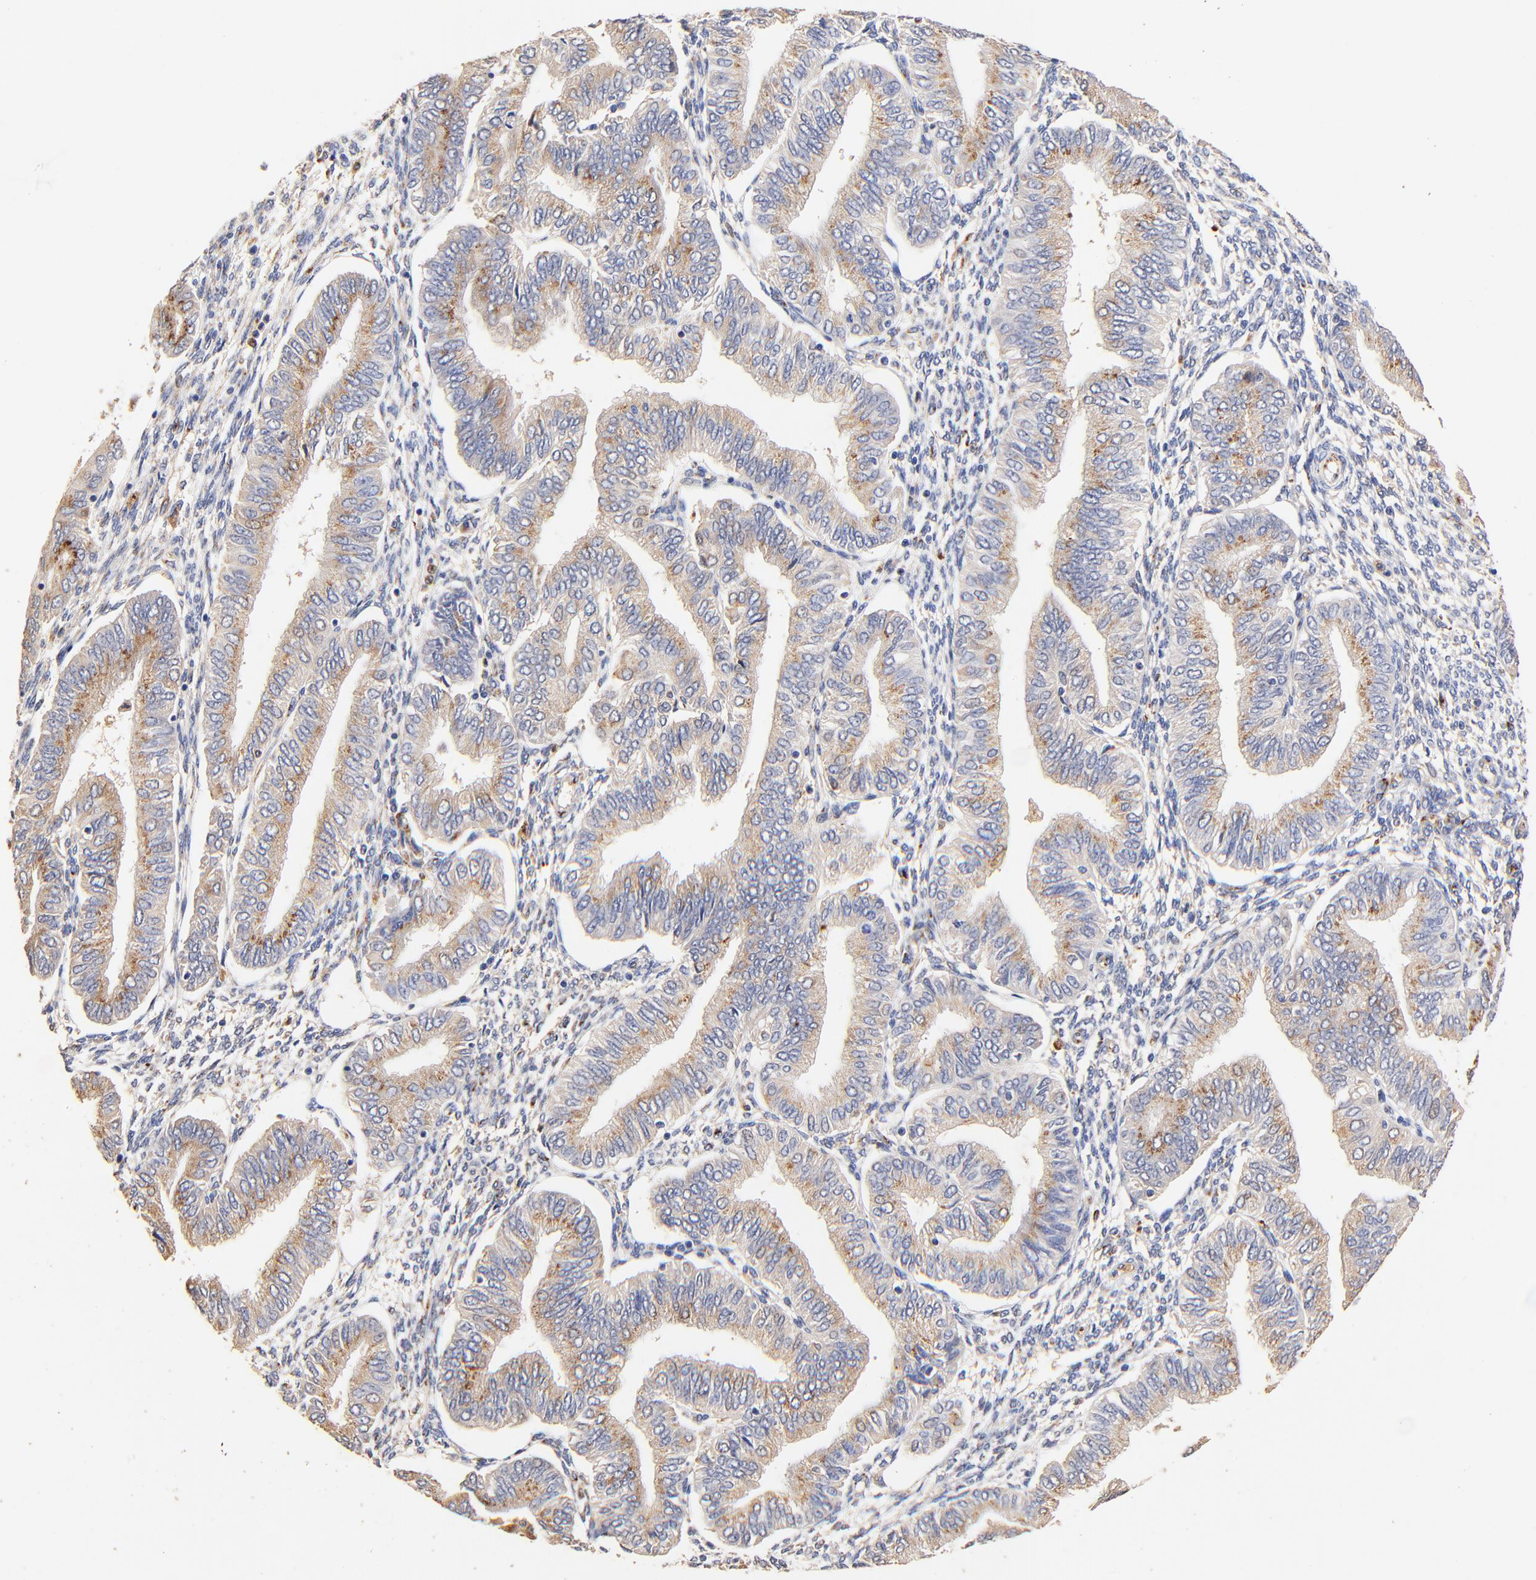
{"staining": {"intensity": "weak", "quantity": ">75%", "location": "cytoplasmic/membranous"}, "tissue": "endometrial cancer", "cell_type": "Tumor cells", "image_type": "cancer", "snomed": [{"axis": "morphology", "description": "Adenocarcinoma, NOS"}, {"axis": "topography", "description": "Endometrium"}], "caption": "Endometrial cancer (adenocarcinoma) stained for a protein (brown) displays weak cytoplasmic/membranous positive staining in about >75% of tumor cells.", "gene": "FMNL3", "patient": {"sex": "female", "age": 51}}